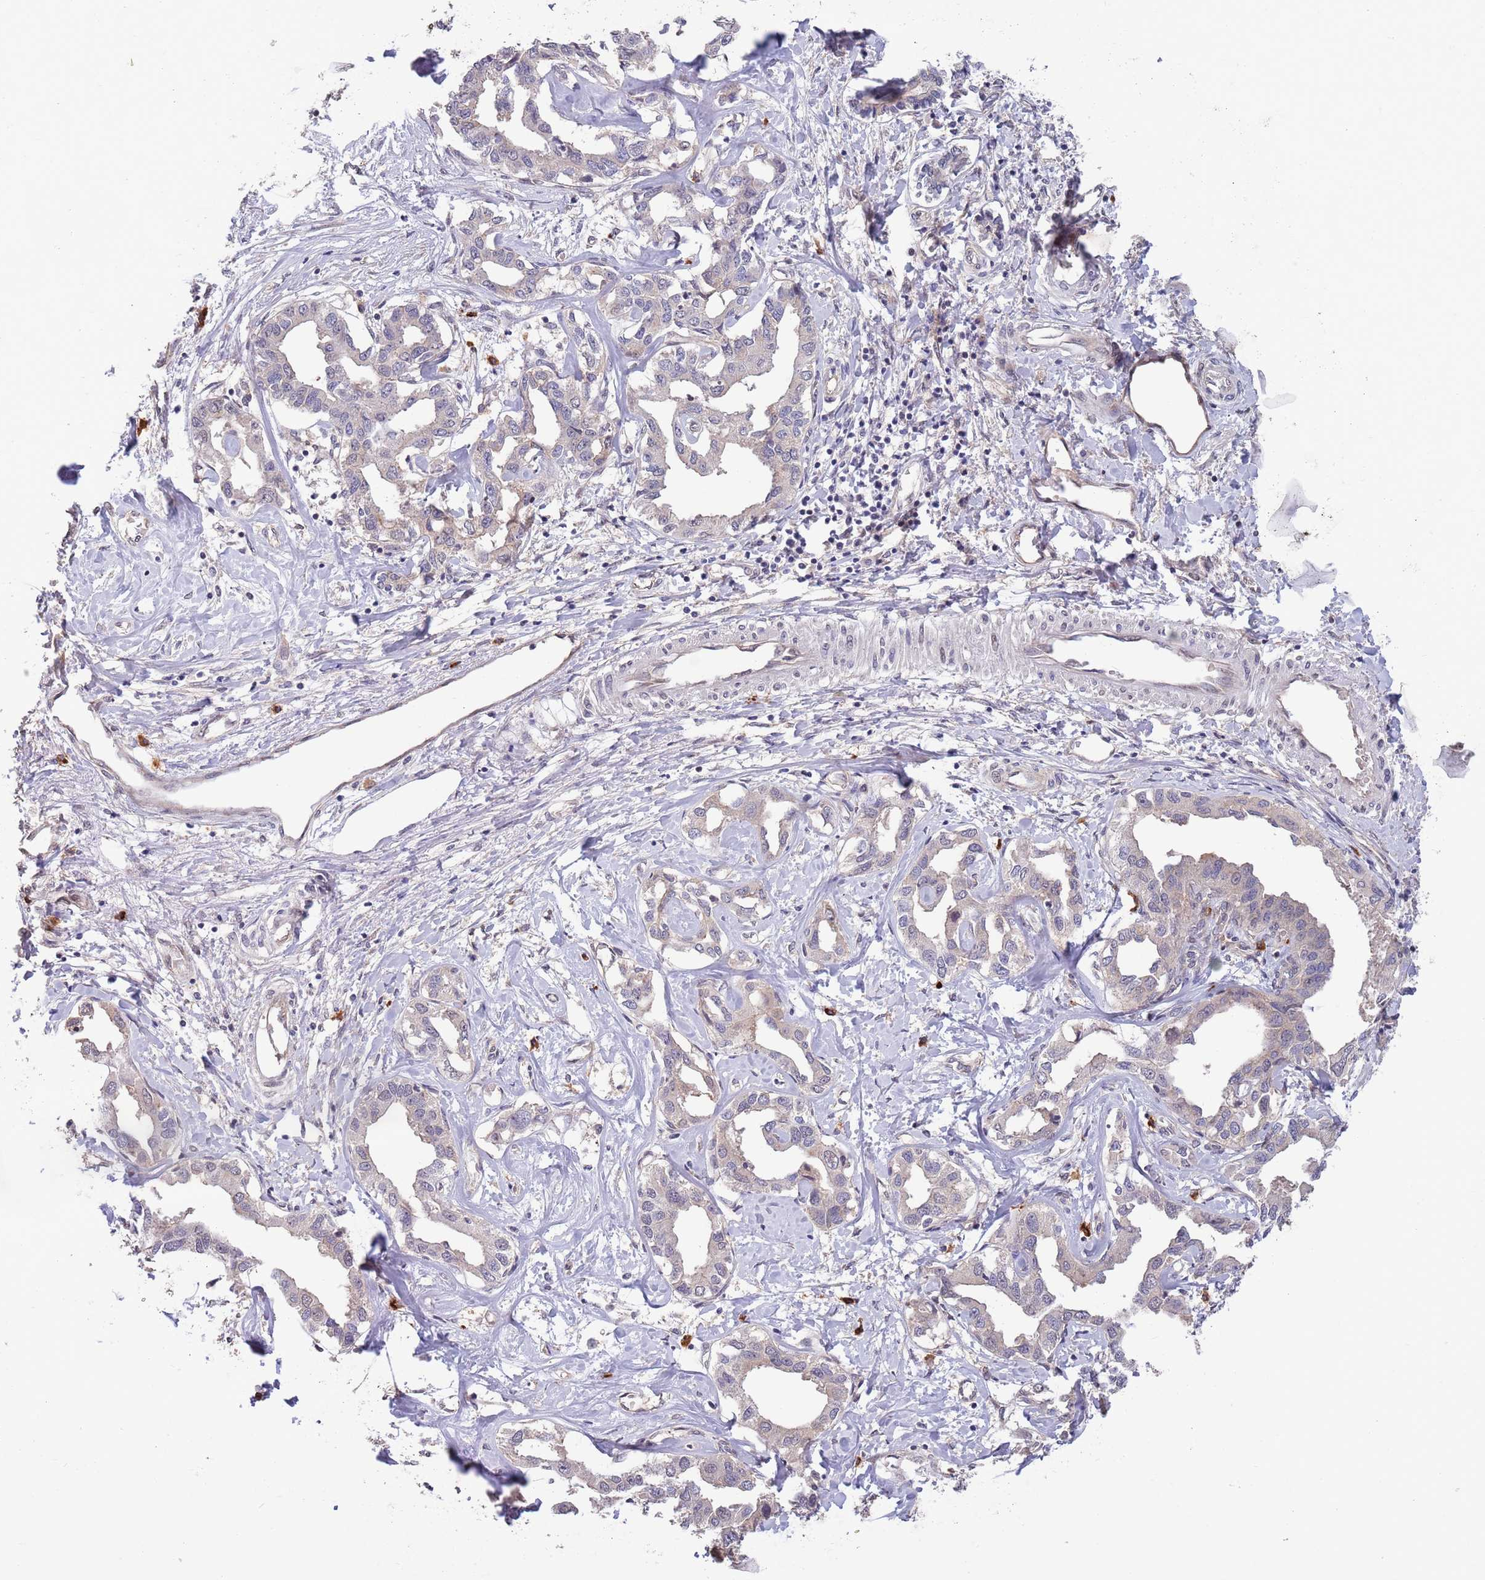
{"staining": {"intensity": "negative", "quantity": "none", "location": "none"}, "tissue": "liver cancer", "cell_type": "Tumor cells", "image_type": "cancer", "snomed": [{"axis": "morphology", "description": "Cholangiocarcinoma"}, {"axis": "topography", "description": "Liver"}], "caption": "Immunohistochemistry photomicrograph of neoplastic tissue: liver cancer (cholangiocarcinoma) stained with DAB (3,3'-diaminobenzidine) displays no significant protein expression in tumor cells.", "gene": "MARVELD2", "patient": {"sex": "male", "age": 59}}